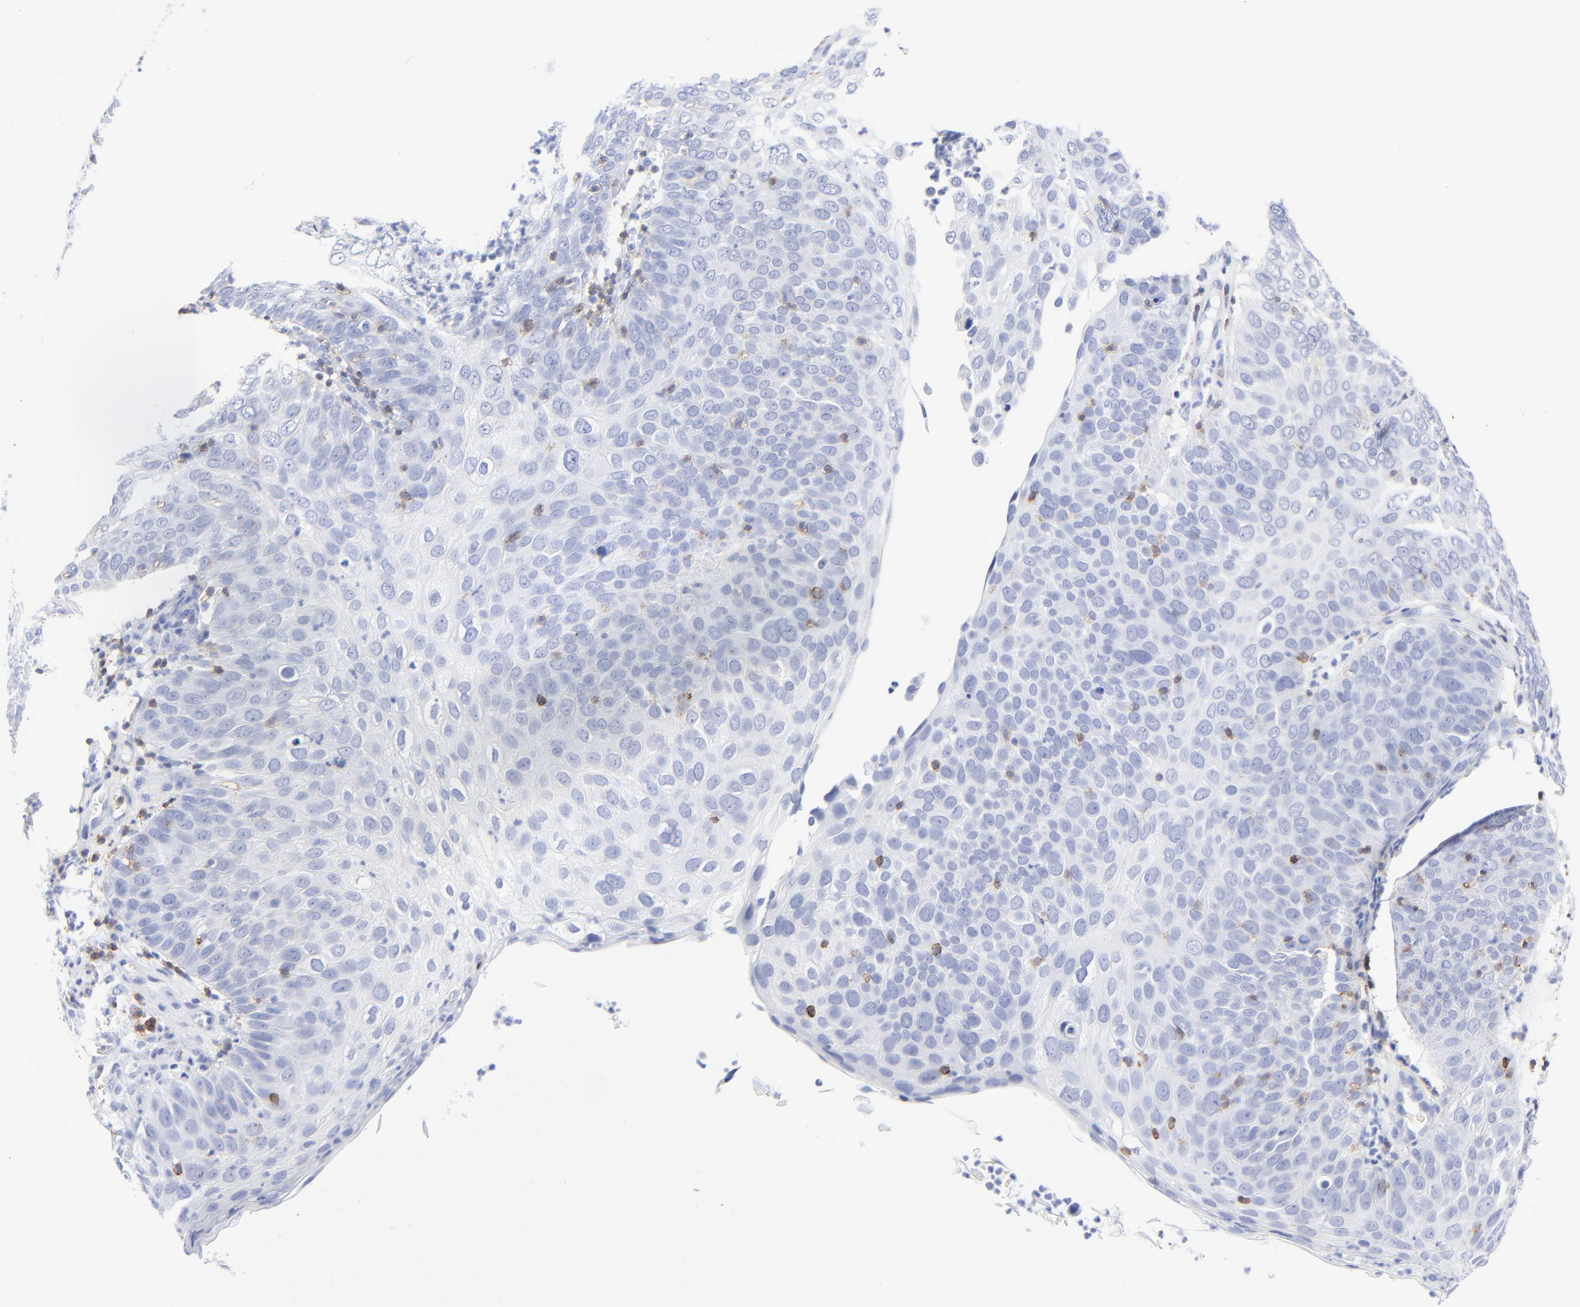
{"staining": {"intensity": "negative", "quantity": "none", "location": "none"}, "tissue": "skin cancer", "cell_type": "Tumor cells", "image_type": "cancer", "snomed": [{"axis": "morphology", "description": "Squamous cell carcinoma, NOS"}, {"axis": "topography", "description": "Skin"}], "caption": "Photomicrograph shows no protein positivity in tumor cells of skin cancer tissue. (DAB (3,3'-diaminobenzidine) IHC, high magnification).", "gene": "LCK", "patient": {"sex": "male", "age": 87}}